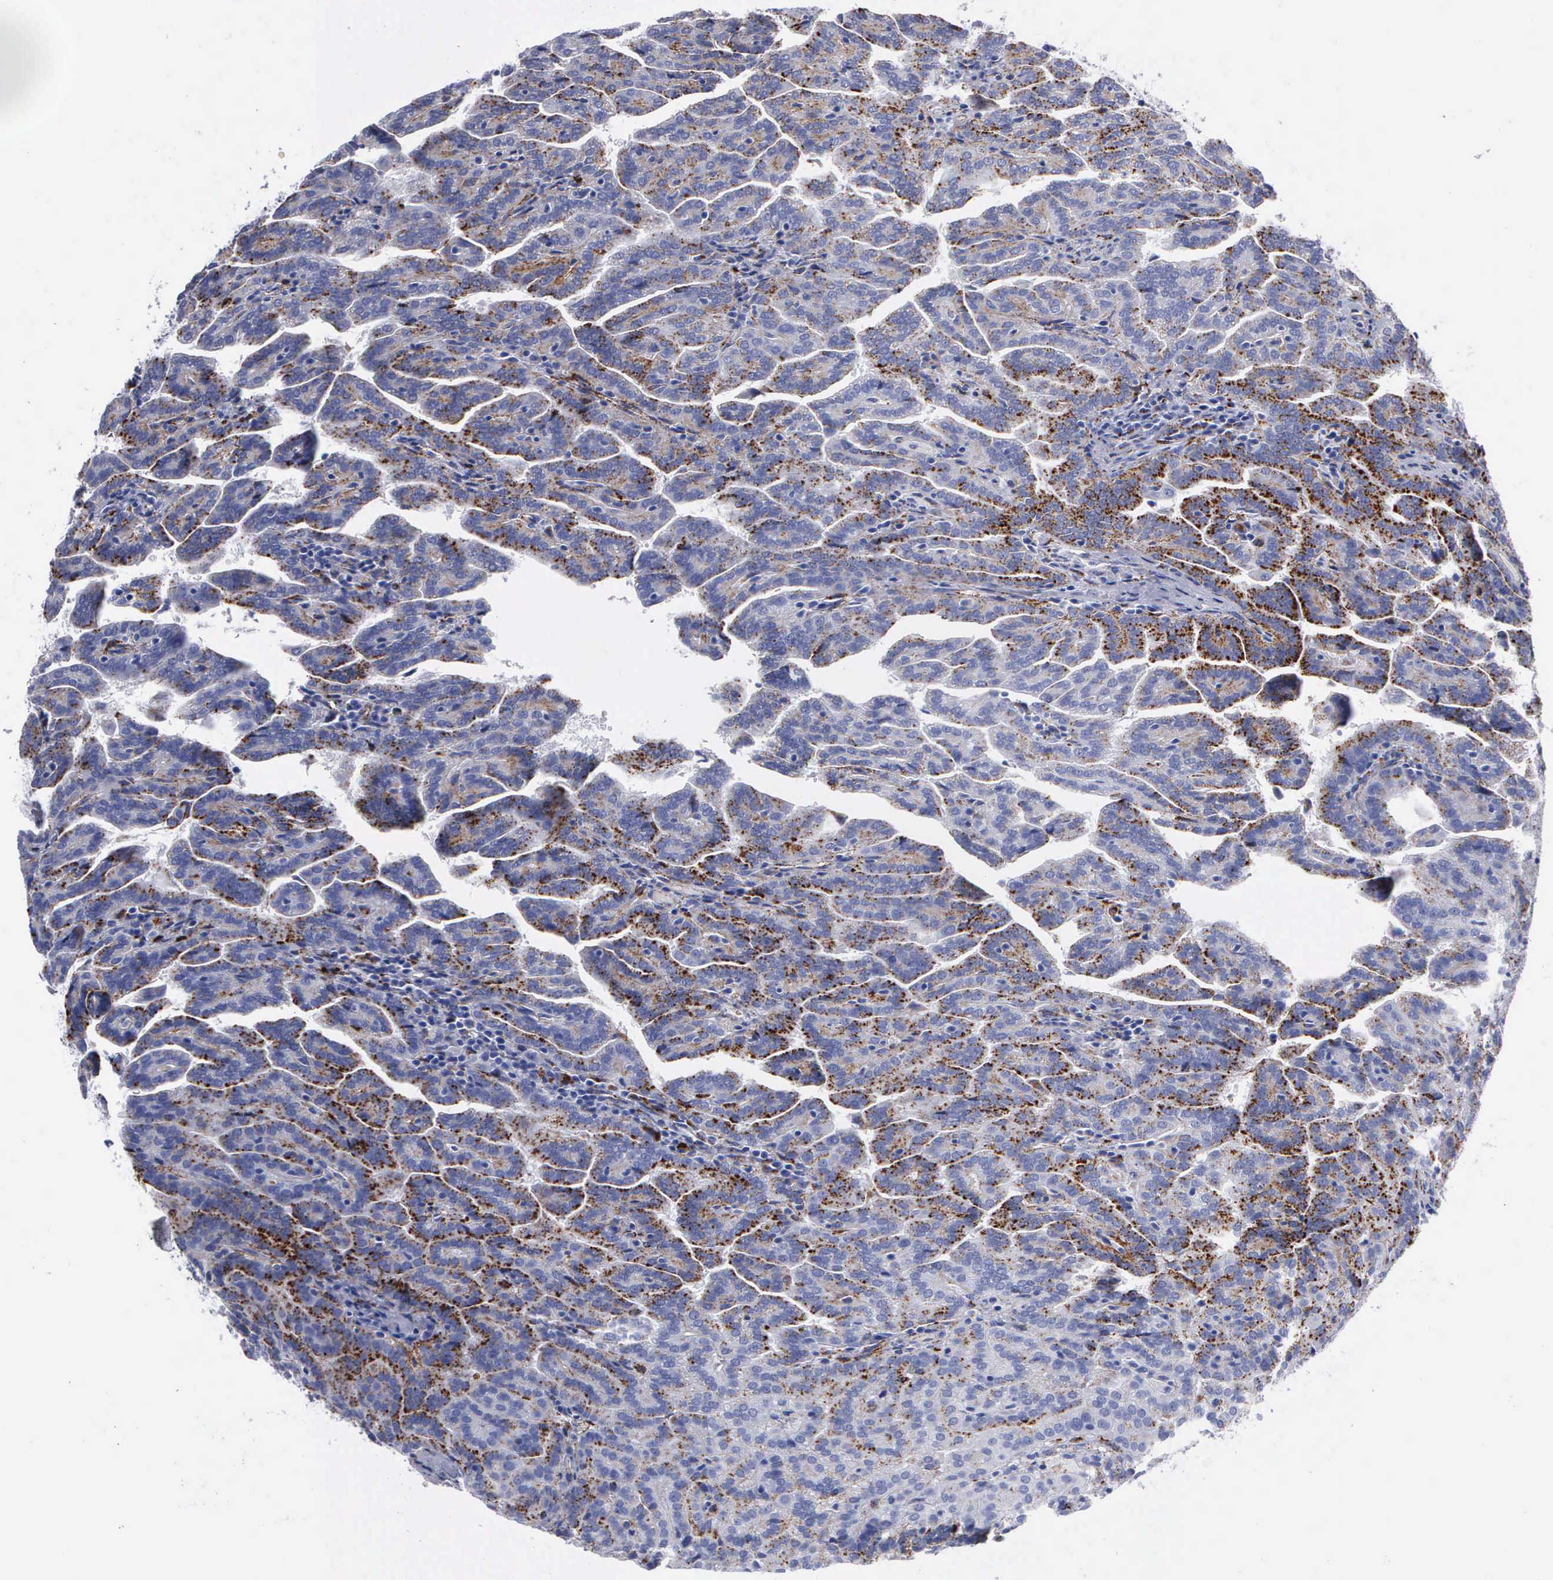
{"staining": {"intensity": "moderate", "quantity": "25%-75%", "location": "cytoplasmic/membranous"}, "tissue": "renal cancer", "cell_type": "Tumor cells", "image_type": "cancer", "snomed": [{"axis": "morphology", "description": "Adenocarcinoma, NOS"}, {"axis": "topography", "description": "Kidney"}], "caption": "This micrograph displays renal adenocarcinoma stained with immunohistochemistry to label a protein in brown. The cytoplasmic/membranous of tumor cells show moderate positivity for the protein. Nuclei are counter-stained blue.", "gene": "CTSL", "patient": {"sex": "male", "age": 61}}